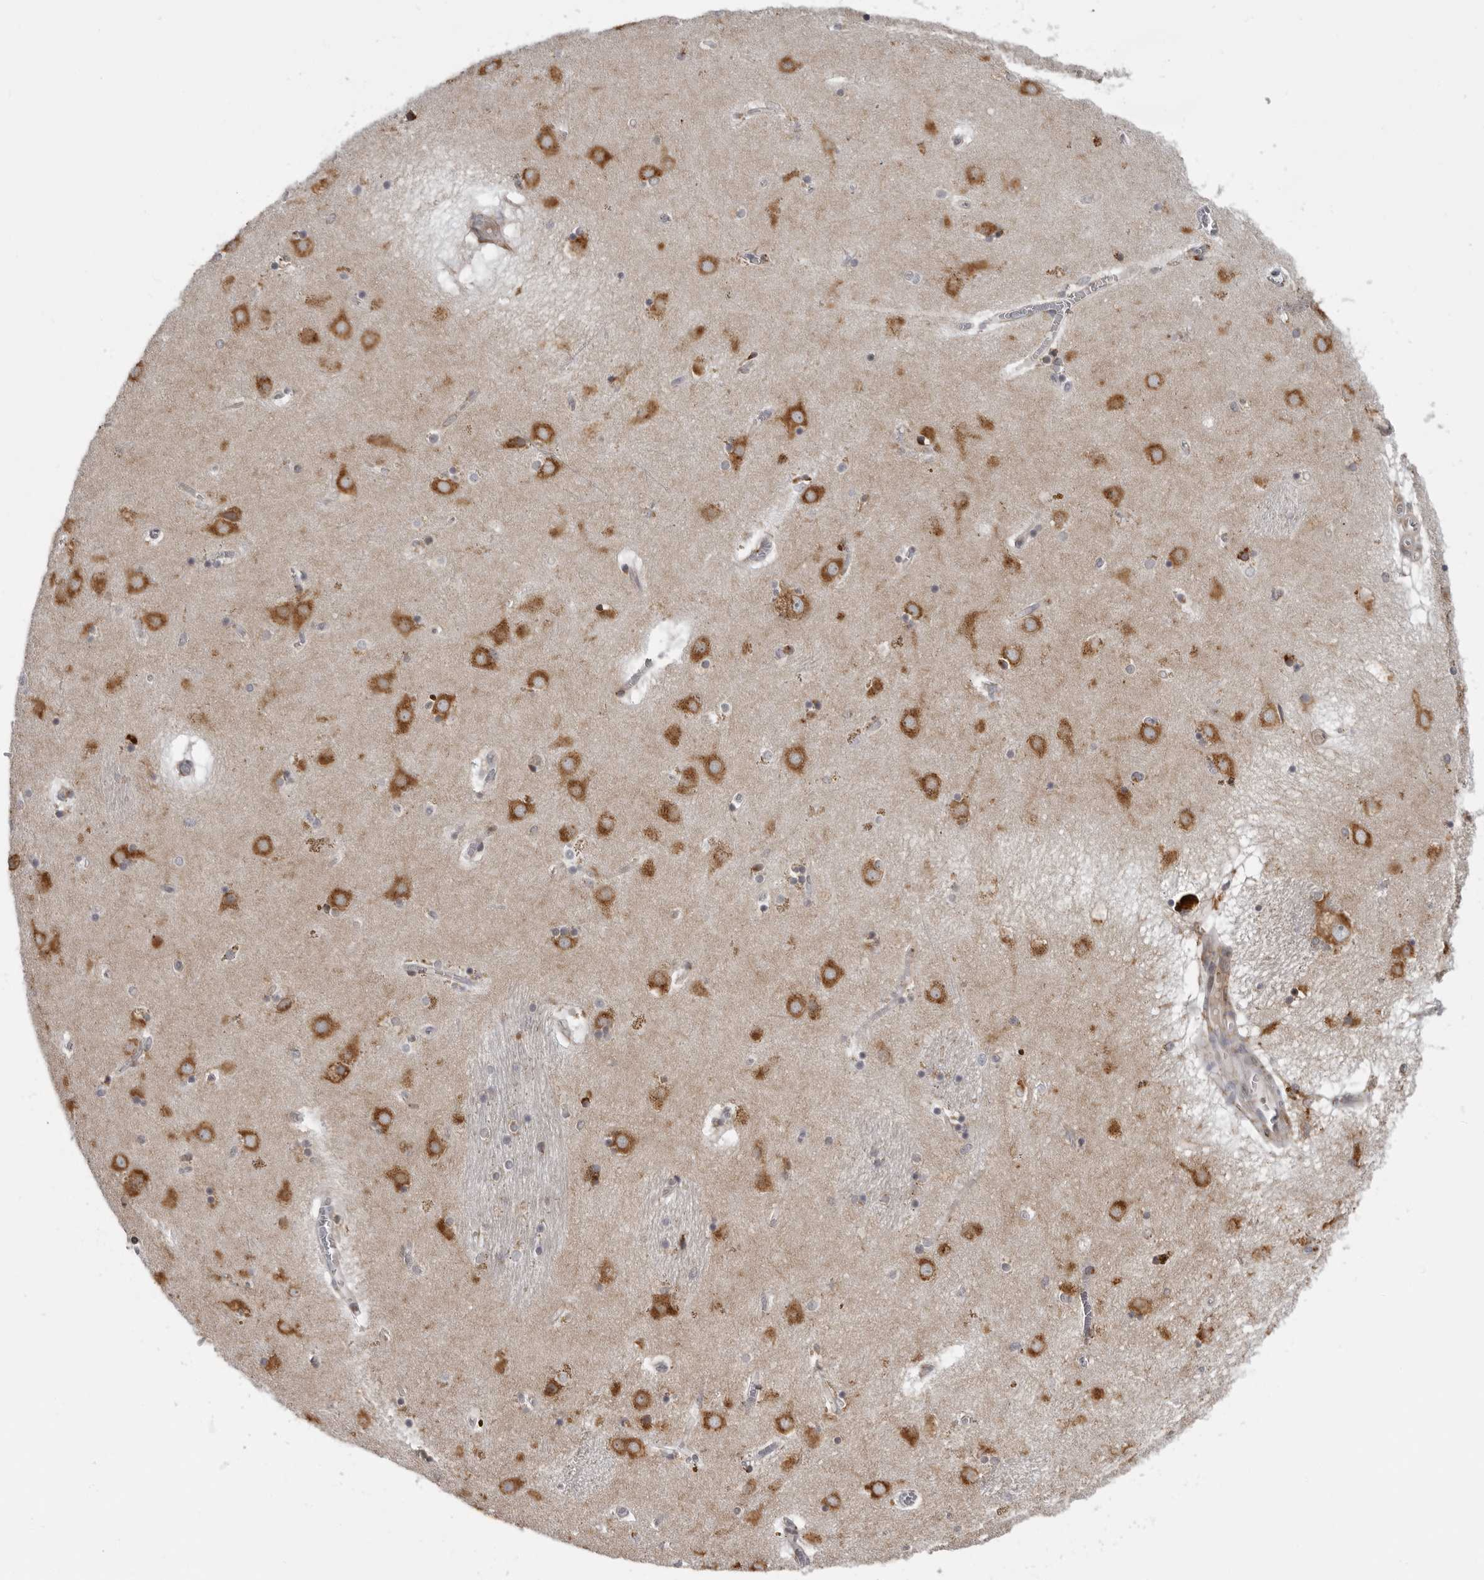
{"staining": {"intensity": "moderate", "quantity": "25%-75%", "location": "cytoplasmic/membranous"}, "tissue": "caudate", "cell_type": "Glial cells", "image_type": "normal", "snomed": [{"axis": "morphology", "description": "Normal tissue, NOS"}, {"axis": "topography", "description": "Lateral ventricle wall"}], "caption": "Human caudate stained for a protein (brown) exhibits moderate cytoplasmic/membranous positive expression in about 25%-75% of glial cells.", "gene": "ALPK2", "patient": {"sex": "male", "age": 70}}